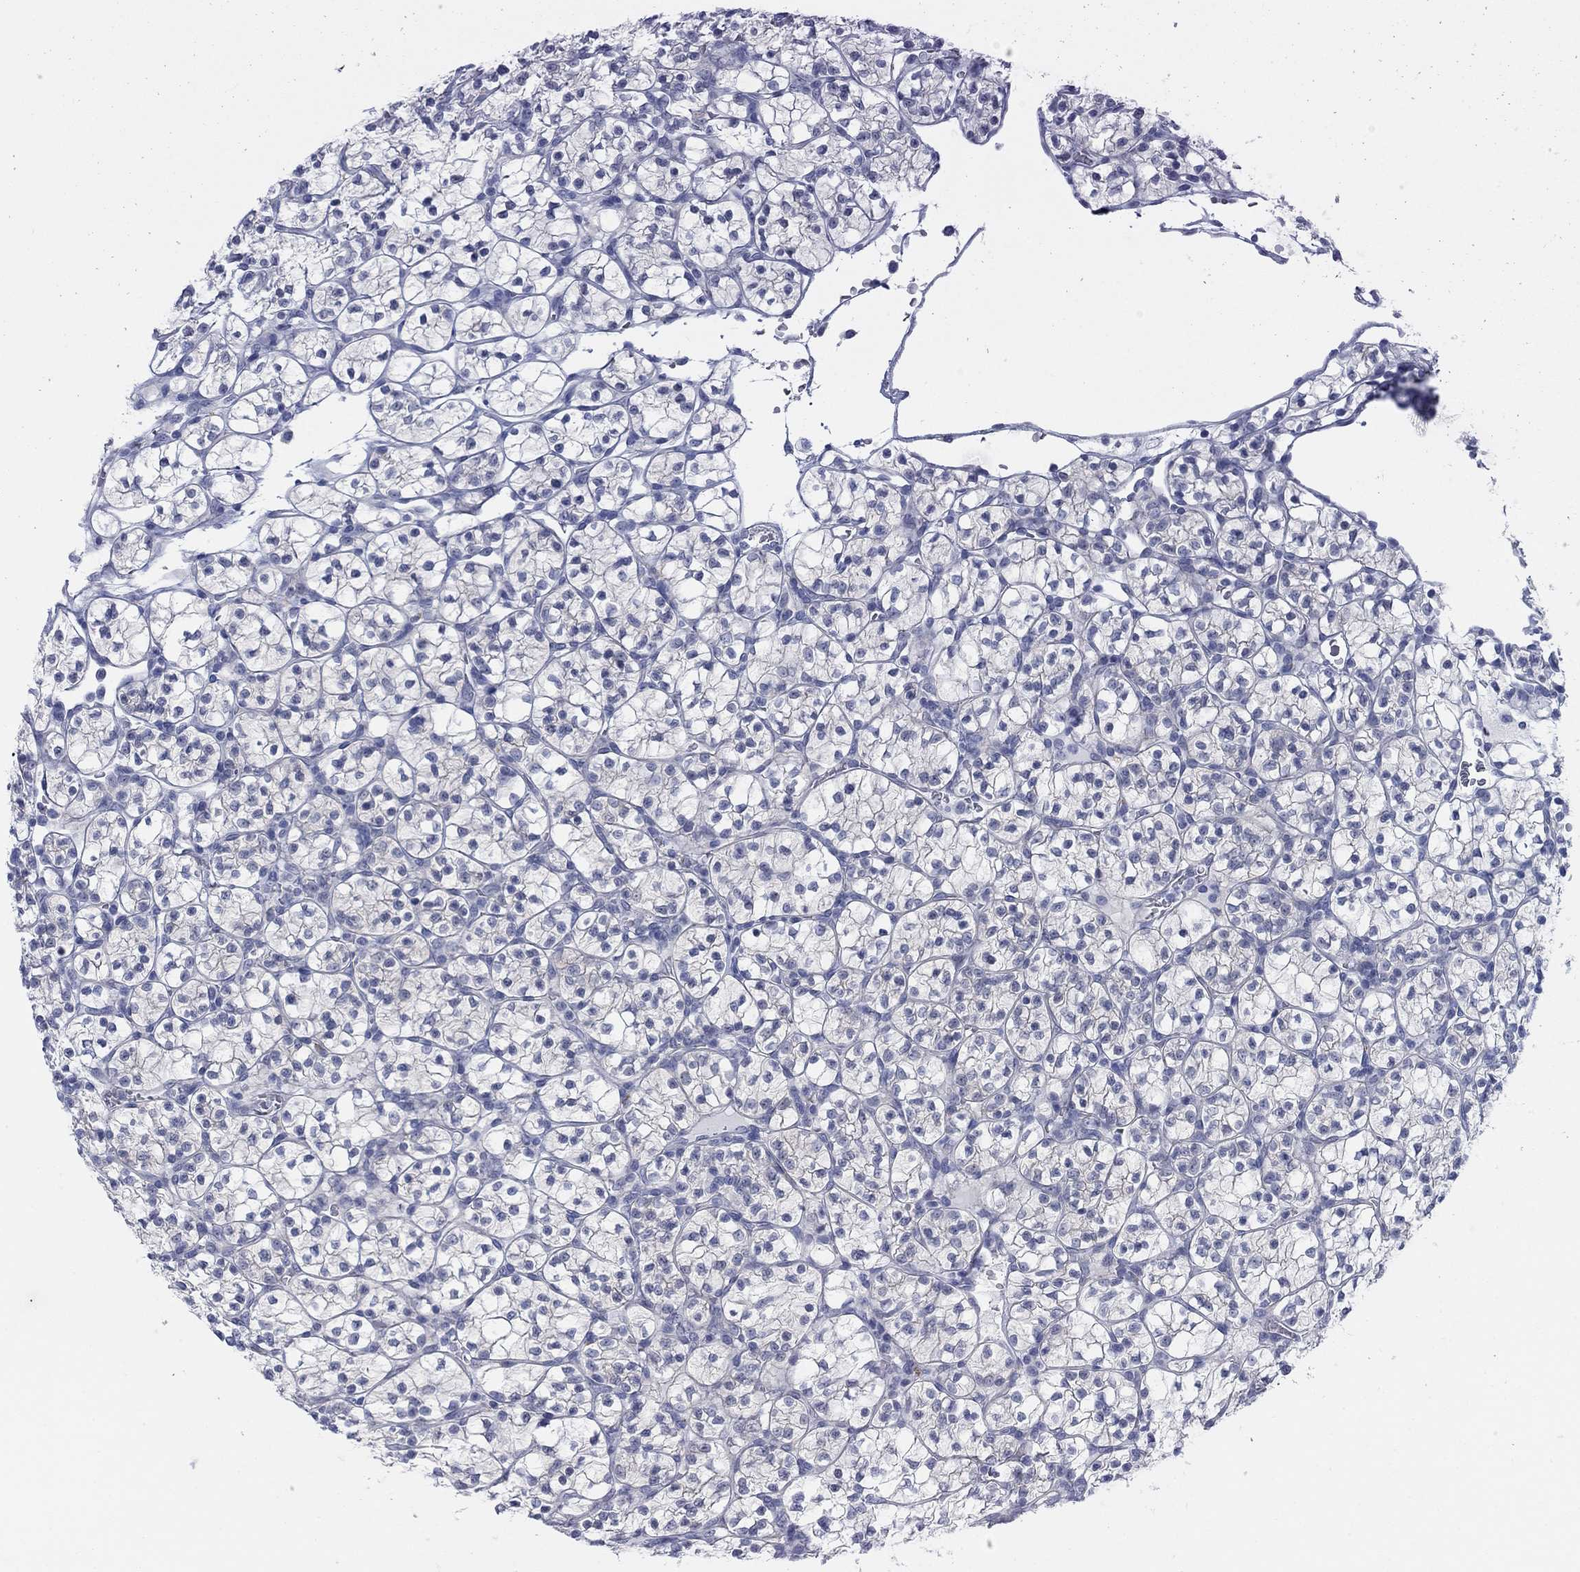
{"staining": {"intensity": "negative", "quantity": "none", "location": "none"}, "tissue": "renal cancer", "cell_type": "Tumor cells", "image_type": "cancer", "snomed": [{"axis": "morphology", "description": "Adenocarcinoma, NOS"}, {"axis": "topography", "description": "Kidney"}], "caption": "Renal adenocarcinoma stained for a protein using IHC exhibits no expression tumor cells.", "gene": "DNAL1", "patient": {"sex": "female", "age": 89}}